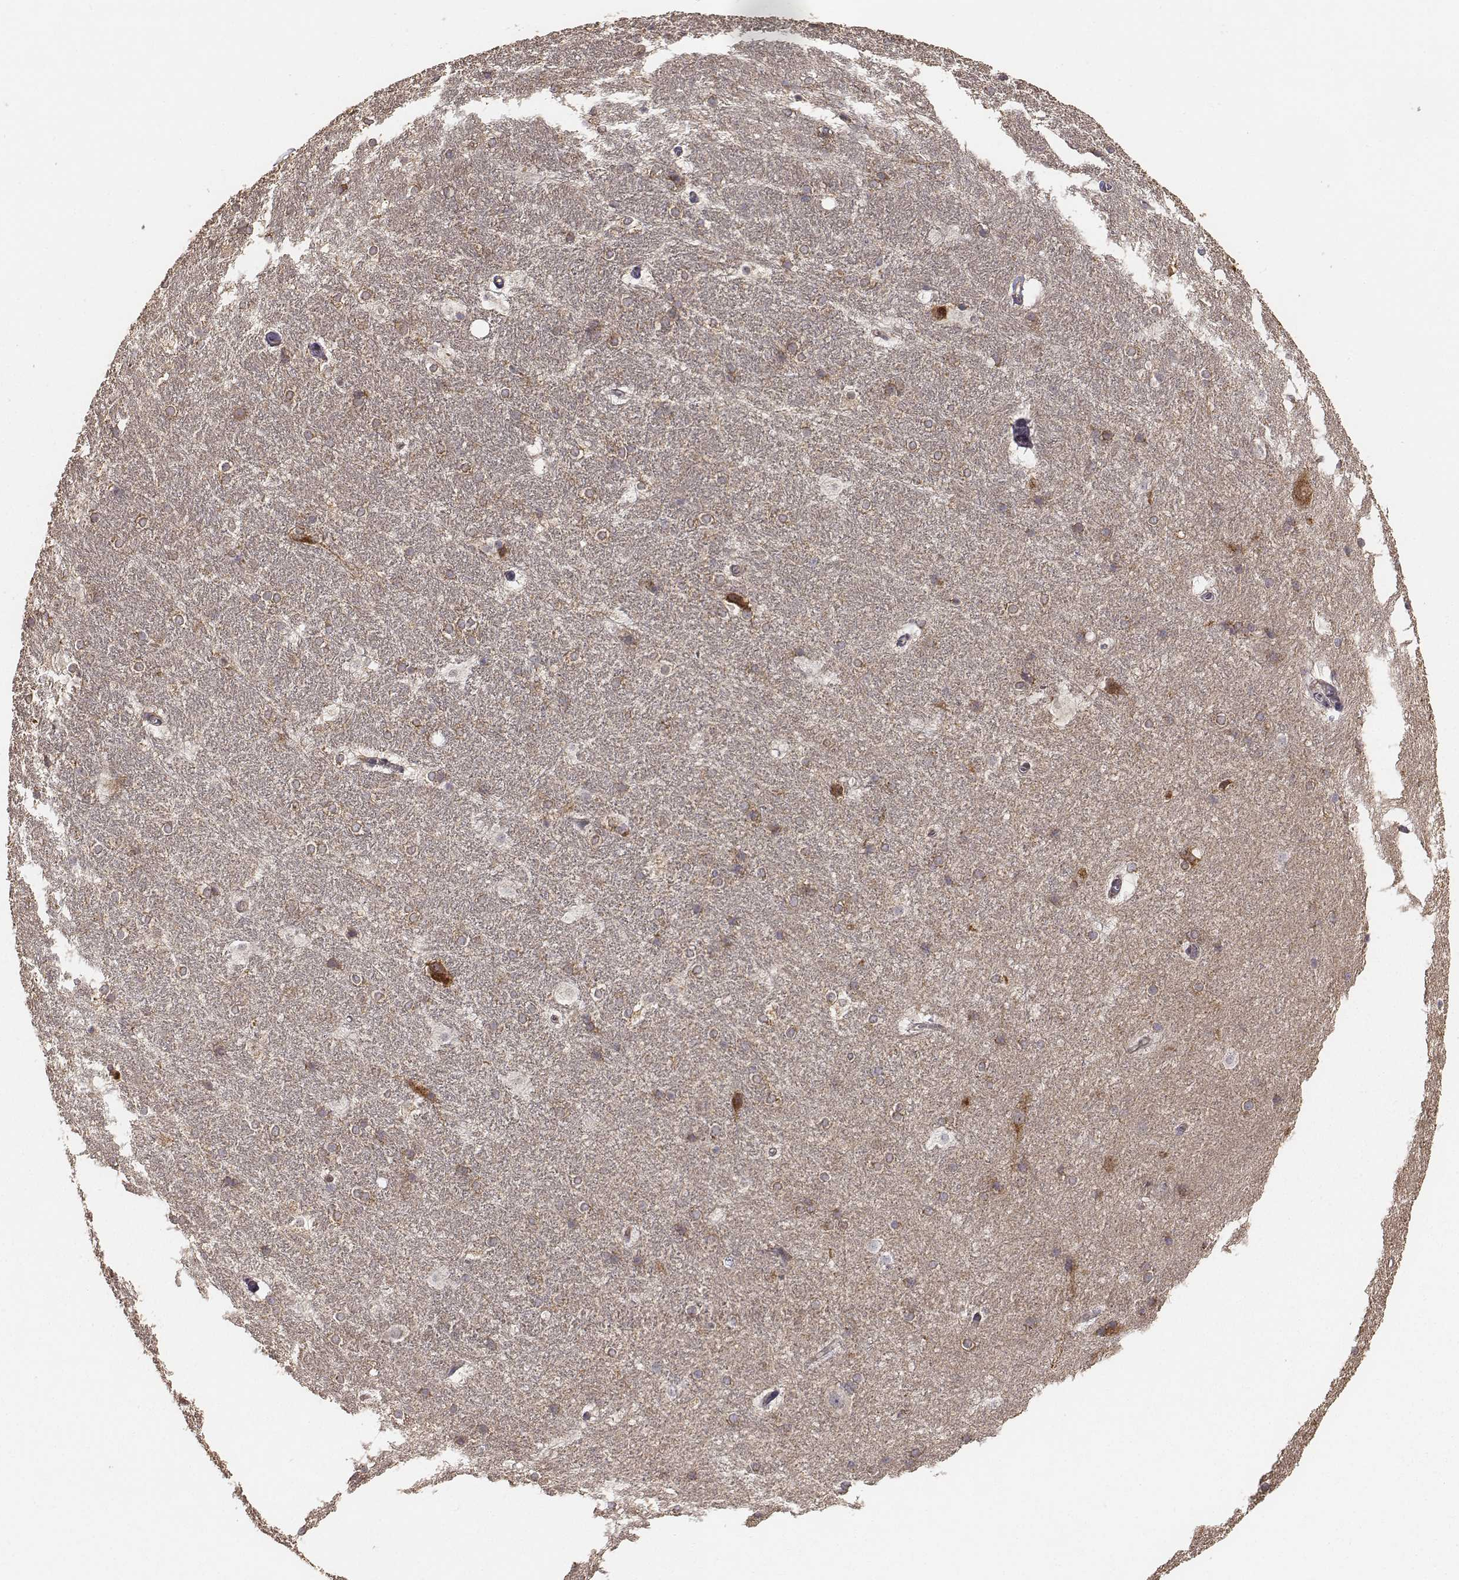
{"staining": {"intensity": "moderate", "quantity": "<25%", "location": "cytoplasmic/membranous"}, "tissue": "hippocampus", "cell_type": "Glial cells", "image_type": "normal", "snomed": [{"axis": "morphology", "description": "Normal tissue, NOS"}, {"axis": "topography", "description": "Cerebral cortex"}, {"axis": "topography", "description": "Hippocampus"}], "caption": "Immunohistochemistry (IHC) of benign human hippocampus demonstrates low levels of moderate cytoplasmic/membranous positivity in about <25% of glial cells.", "gene": "AP1B1", "patient": {"sex": "female", "age": 19}}